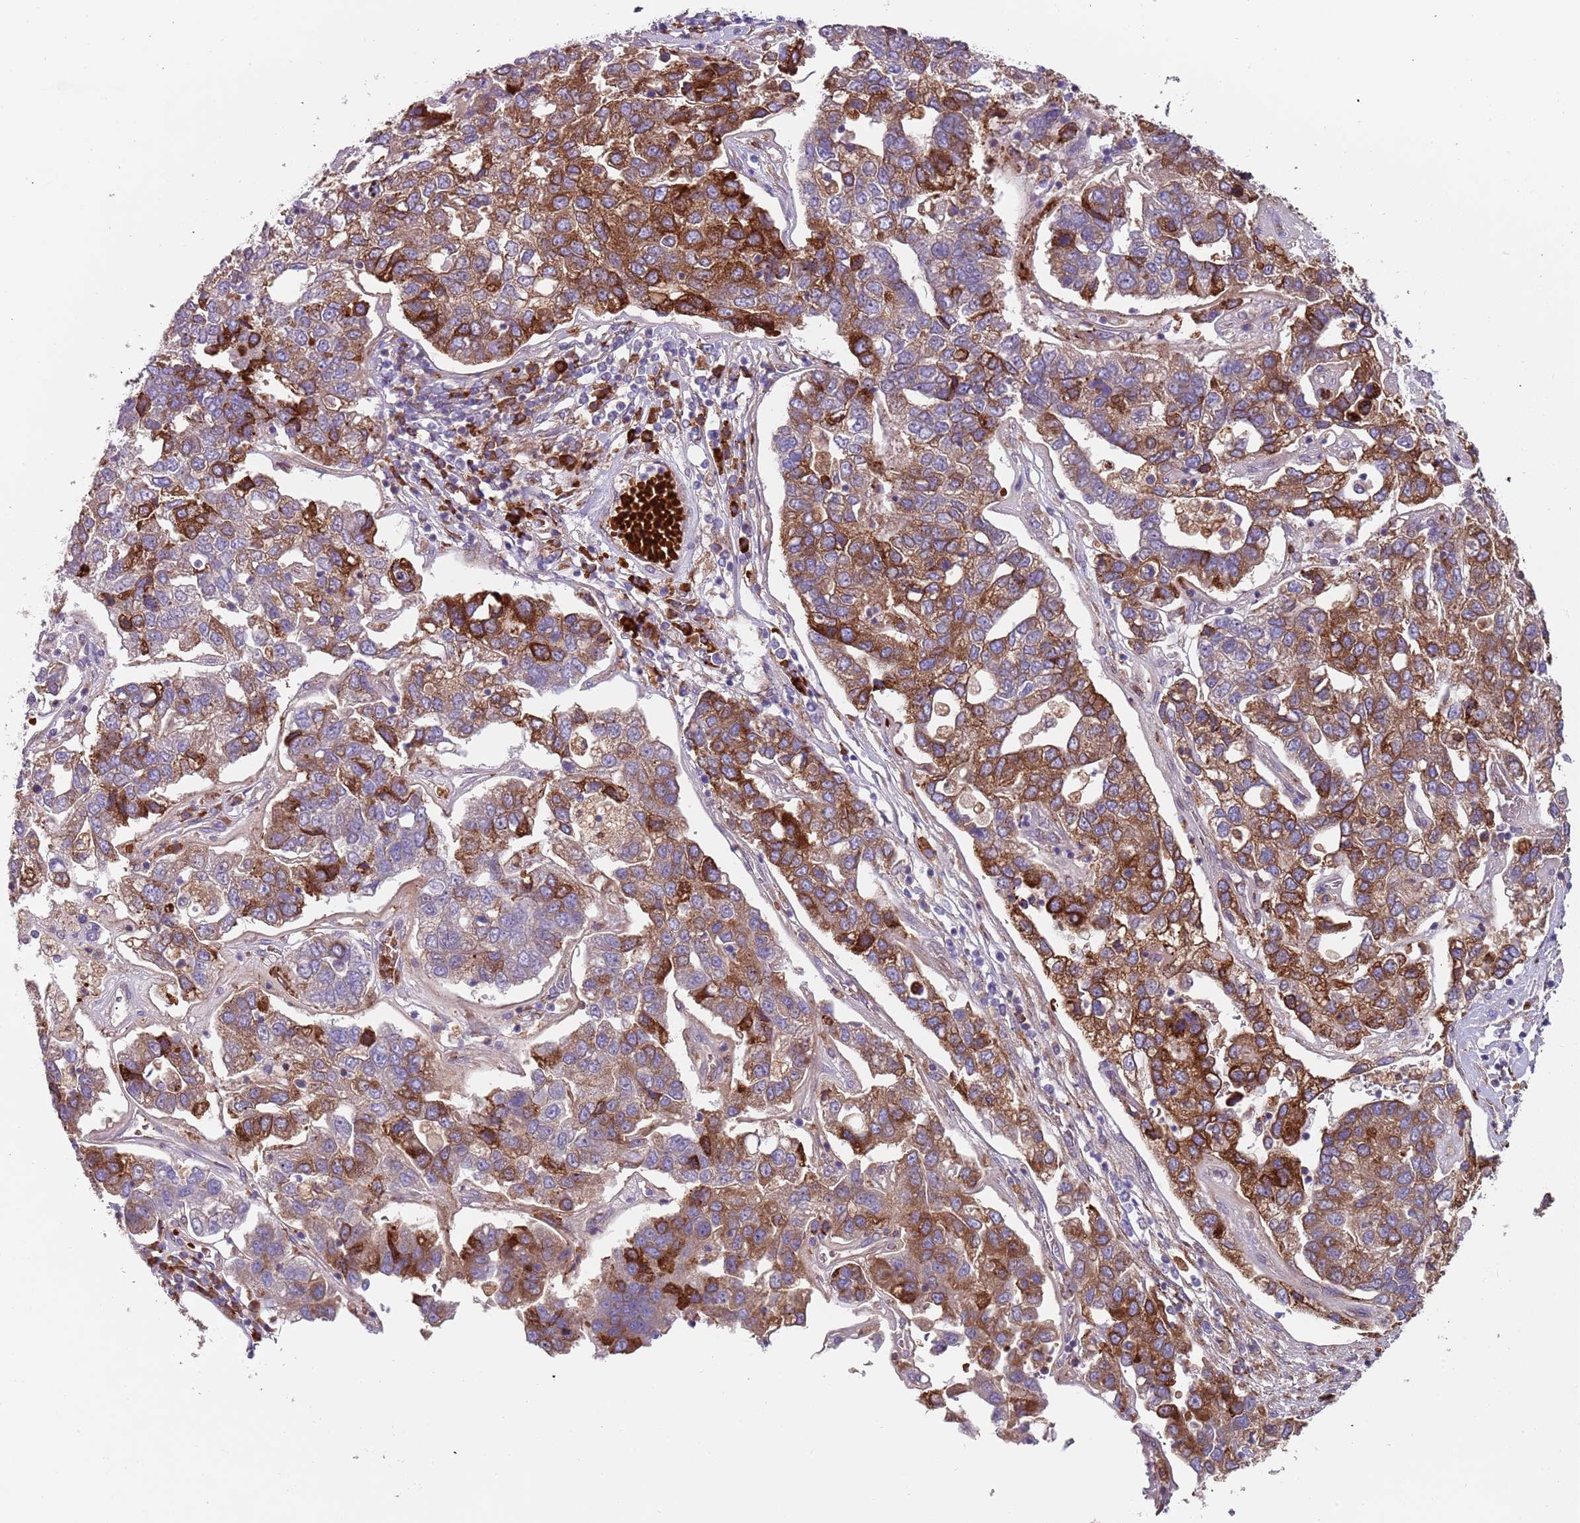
{"staining": {"intensity": "strong", "quantity": ">75%", "location": "cytoplasmic/membranous"}, "tissue": "pancreatic cancer", "cell_type": "Tumor cells", "image_type": "cancer", "snomed": [{"axis": "morphology", "description": "Adenocarcinoma, NOS"}, {"axis": "topography", "description": "Pancreas"}], "caption": "The histopathology image reveals immunohistochemical staining of pancreatic cancer (adenocarcinoma). There is strong cytoplasmic/membranous positivity is identified in approximately >75% of tumor cells.", "gene": "VWCE", "patient": {"sex": "female", "age": 61}}